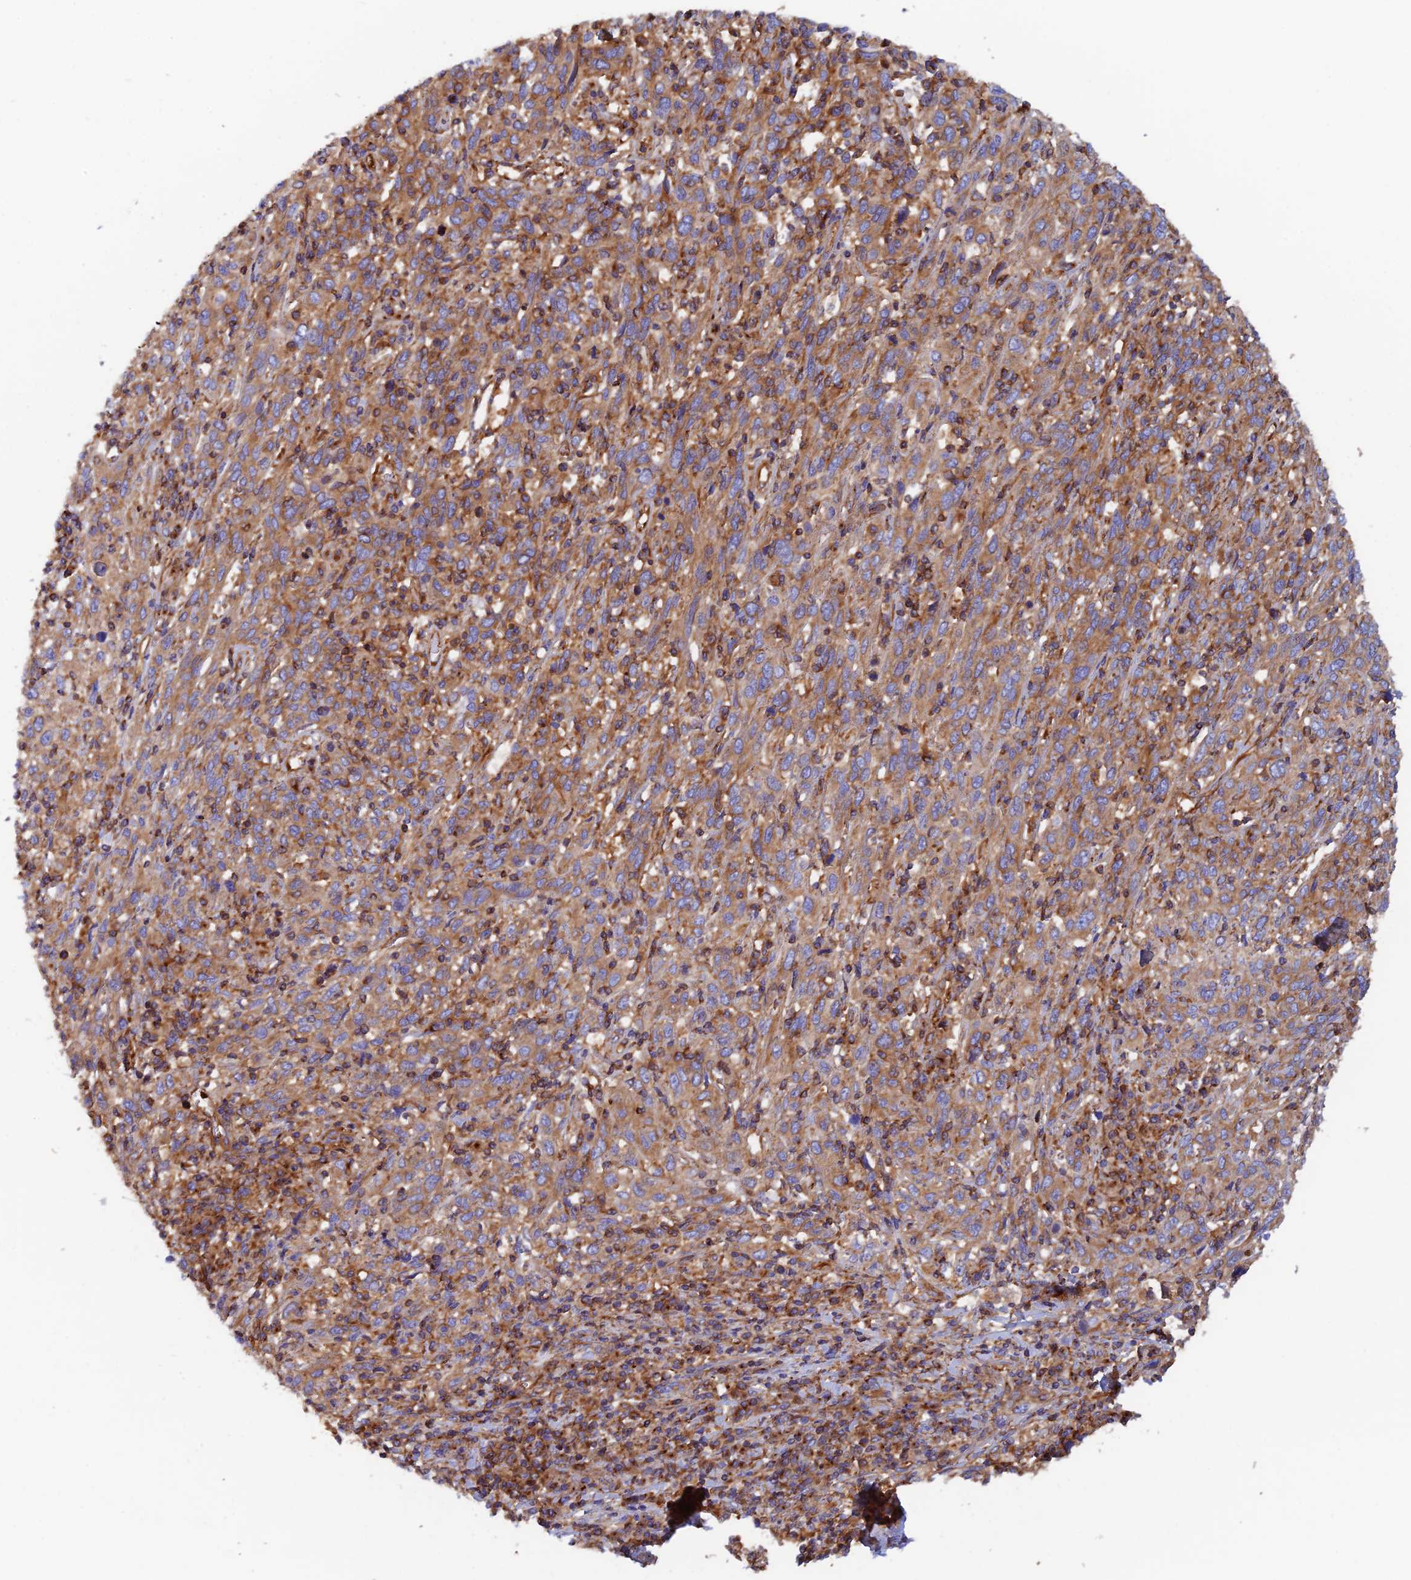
{"staining": {"intensity": "weak", "quantity": "<25%", "location": "cytoplasmic/membranous"}, "tissue": "cervical cancer", "cell_type": "Tumor cells", "image_type": "cancer", "snomed": [{"axis": "morphology", "description": "Squamous cell carcinoma, NOS"}, {"axis": "topography", "description": "Cervix"}], "caption": "IHC of human cervical cancer (squamous cell carcinoma) demonstrates no positivity in tumor cells. The staining is performed using DAB (3,3'-diaminobenzidine) brown chromogen with nuclei counter-stained in using hematoxylin.", "gene": "DCTN2", "patient": {"sex": "female", "age": 46}}